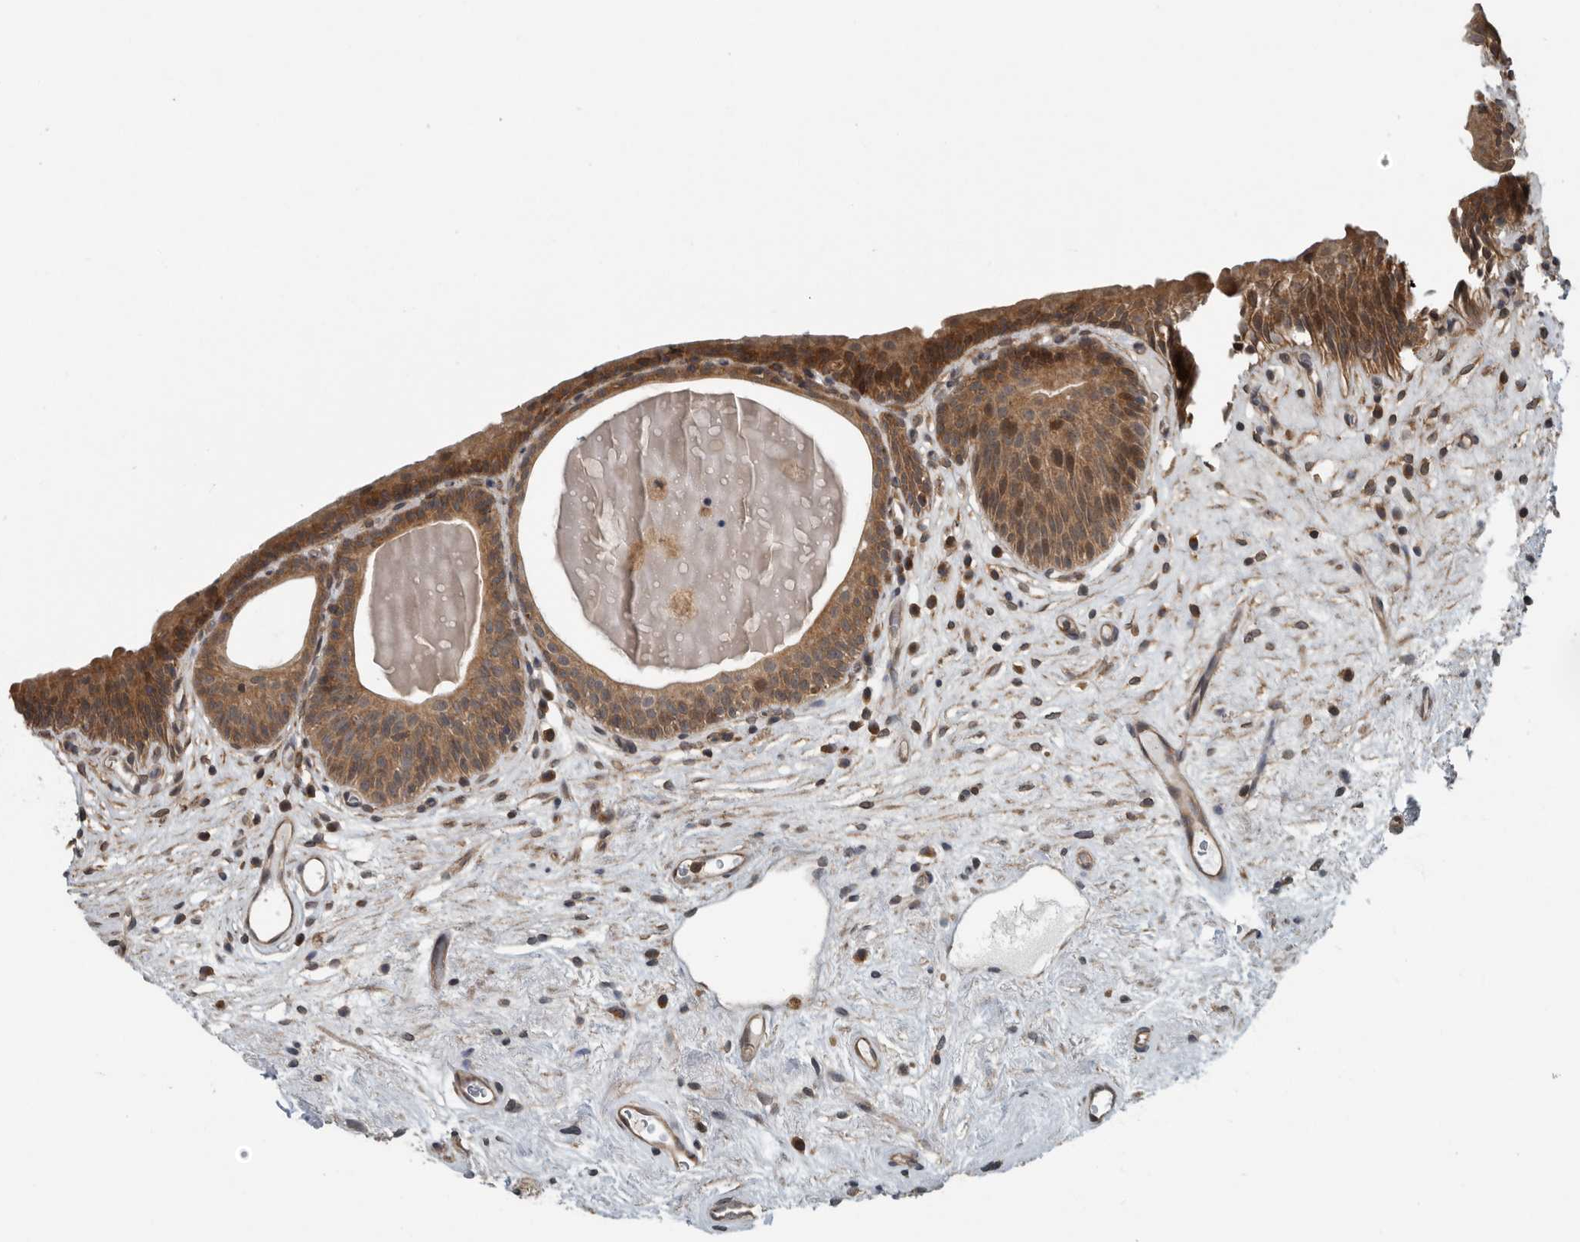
{"staining": {"intensity": "moderate", "quantity": ">75%", "location": "cytoplasmic/membranous"}, "tissue": "urinary bladder", "cell_type": "Urothelial cells", "image_type": "normal", "snomed": [{"axis": "morphology", "description": "Normal tissue, NOS"}, {"axis": "topography", "description": "Urinary bladder"}], "caption": "This micrograph demonstrates IHC staining of unremarkable human urinary bladder, with medium moderate cytoplasmic/membranous staining in approximately >75% of urothelial cells.", "gene": "AMFR", "patient": {"sex": "male", "age": 83}}